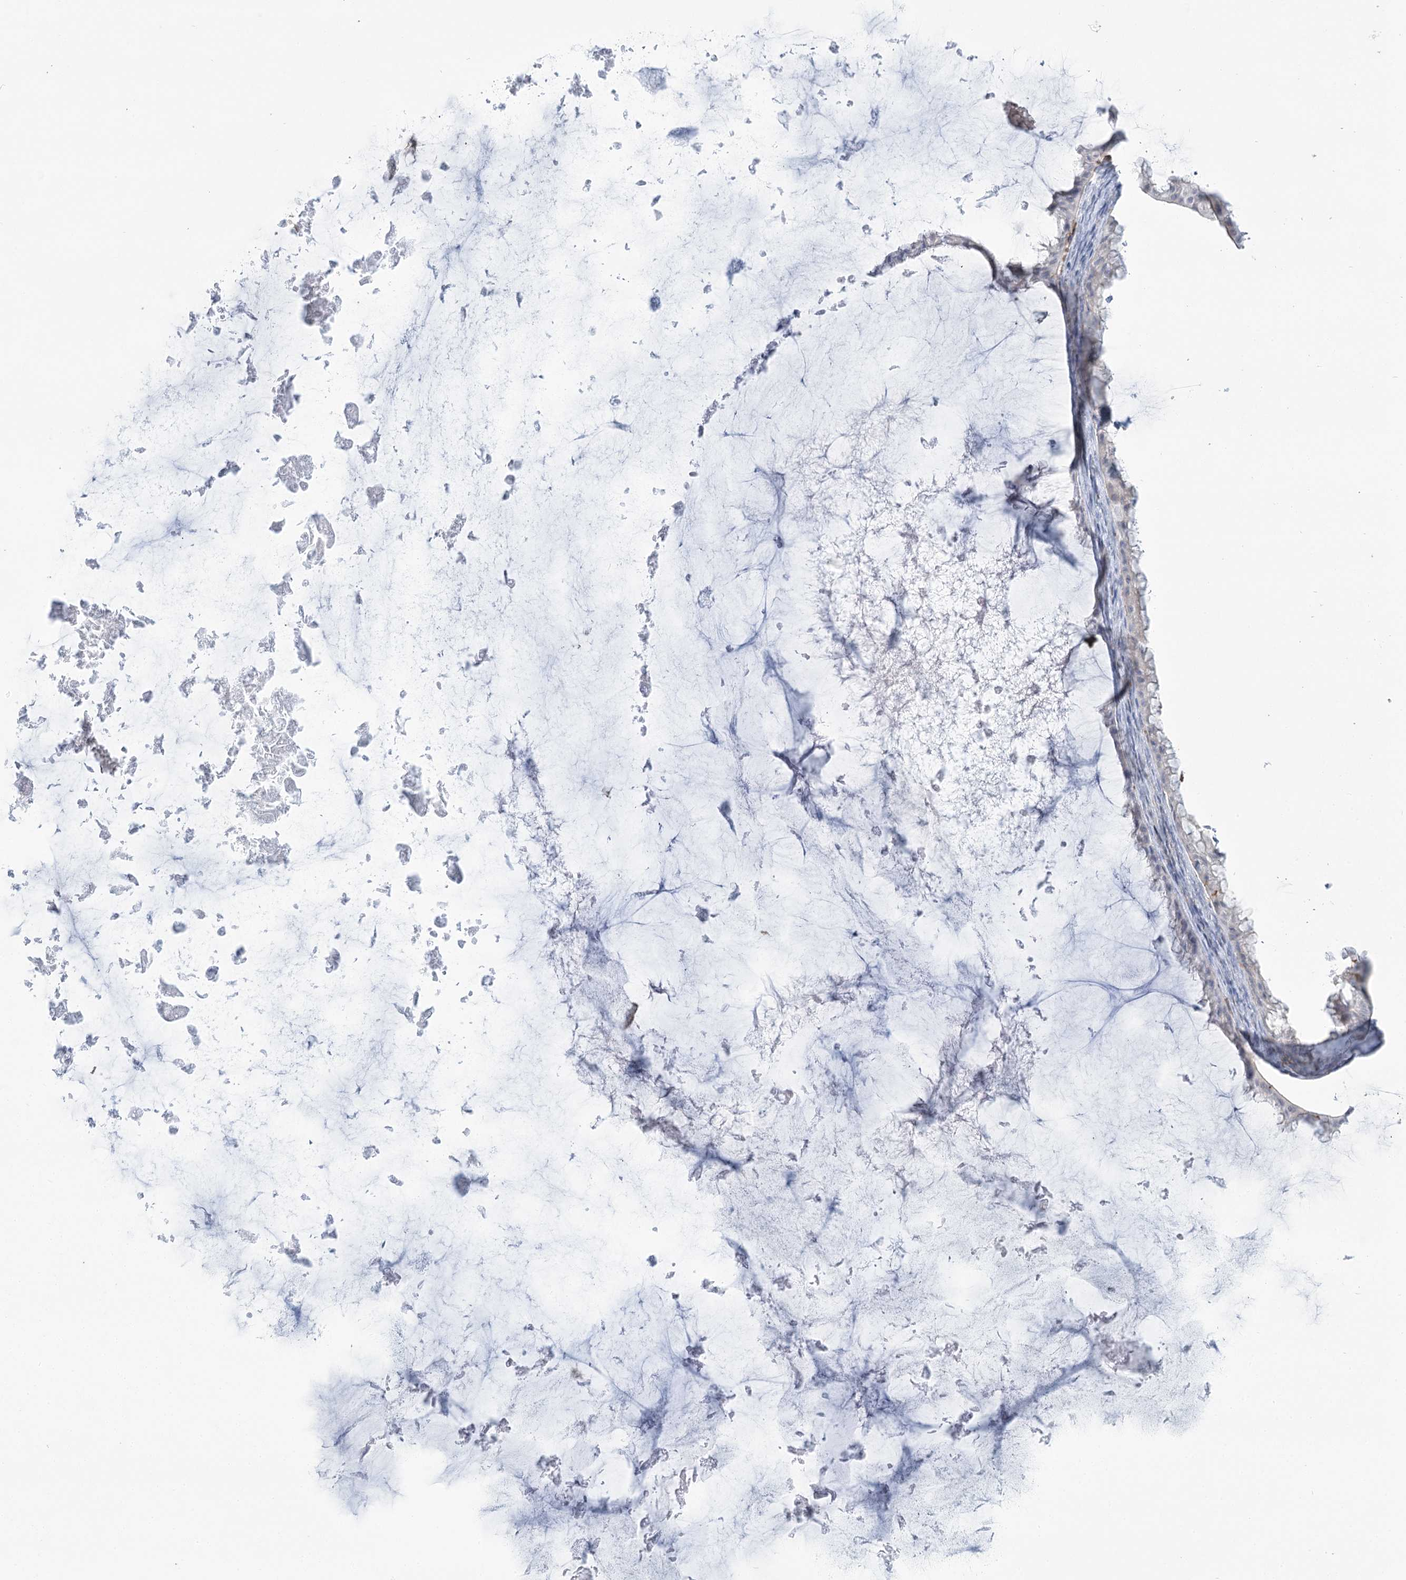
{"staining": {"intensity": "negative", "quantity": "none", "location": "none"}, "tissue": "ovarian cancer", "cell_type": "Tumor cells", "image_type": "cancer", "snomed": [{"axis": "morphology", "description": "Cystadenocarcinoma, mucinous, NOS"}, {"axis": "topography", "description": "Ovary"}], "caption": "Immunohistochemical staining of mucinous cystadenocarcinoma (ovarian) demonstrates no significant positivity in tumor cells.", "gene": "C11orf1", "patient": {"sex": "female", "age": 61}}